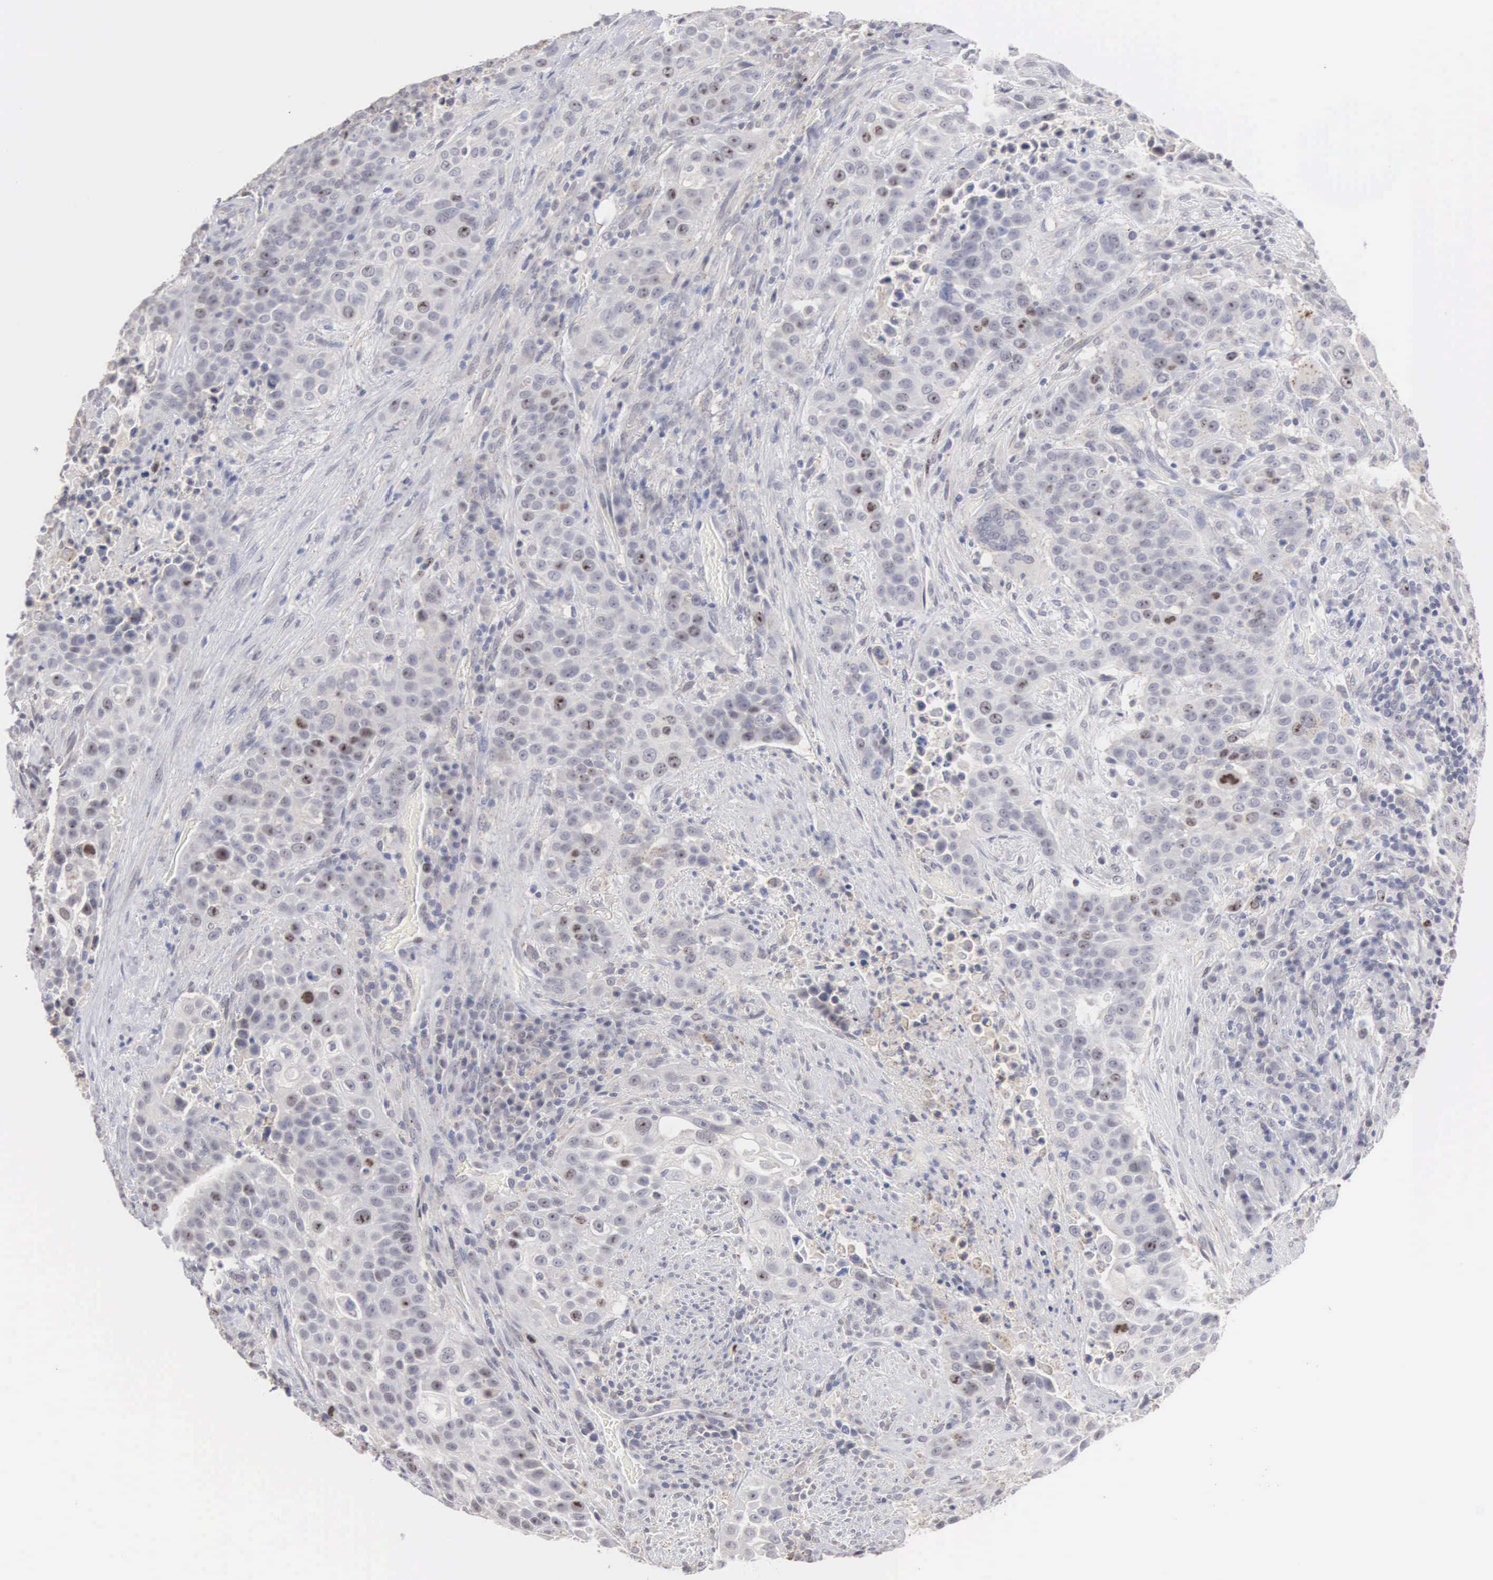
{"staining": {"intensity": "weak", "quantity": "<25%", "location": "nuclear"}, "tissue": "urothelial cancer", "cell_type": "Tumor cells", "image_type": "cancer", "snomed": [{"axis": "morphology", "description": "Urothelial carcinoma, High grade"}, {"axis": "topography", "description": "Urinary bladder"}], "caption": "Tumor cells are negative for protein expression in human urothelial cancer. Nuclei are stained in blue.", "gene": "KDM6A", "patient": {"sex": "male", "age": 74}}